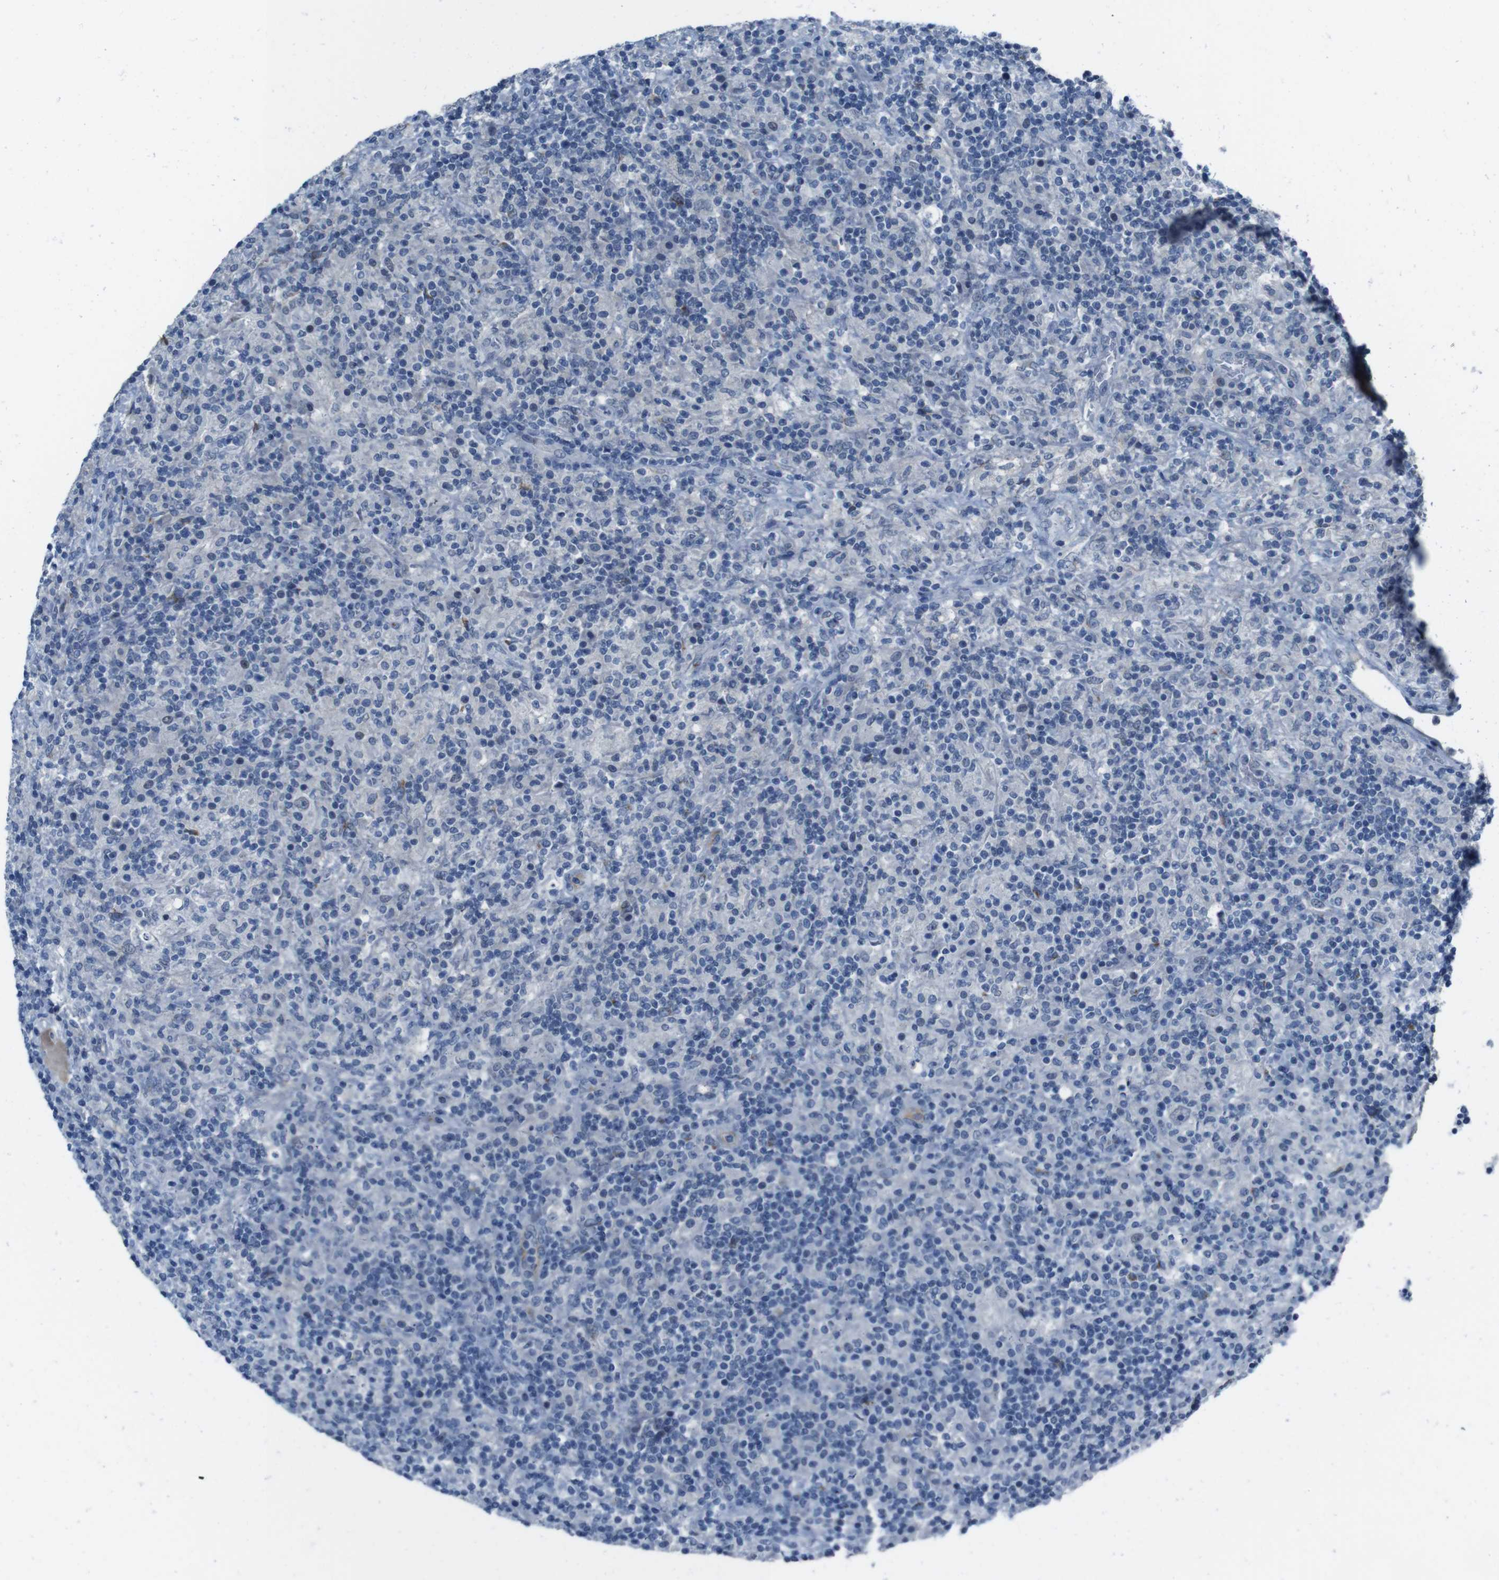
{"staining": {"intensity": "negative", "quantity": "none", "location": "none"}, "tissue": "lymphoma", "cell_type": "Tumor cells", "image_type": "cancer", "snomed": [{"axis": "morphology", "description": "Hodgkin's disease, NOS"}, {"axis": "topography", "description": "Lymph node"}], "caption": "Human lymphoma stained for a protein using immunohistochemistry (IHC) shows no expression in tumor cells.", "gene": "CDHR2", "patient": {"sex": "male", "age": 70}}